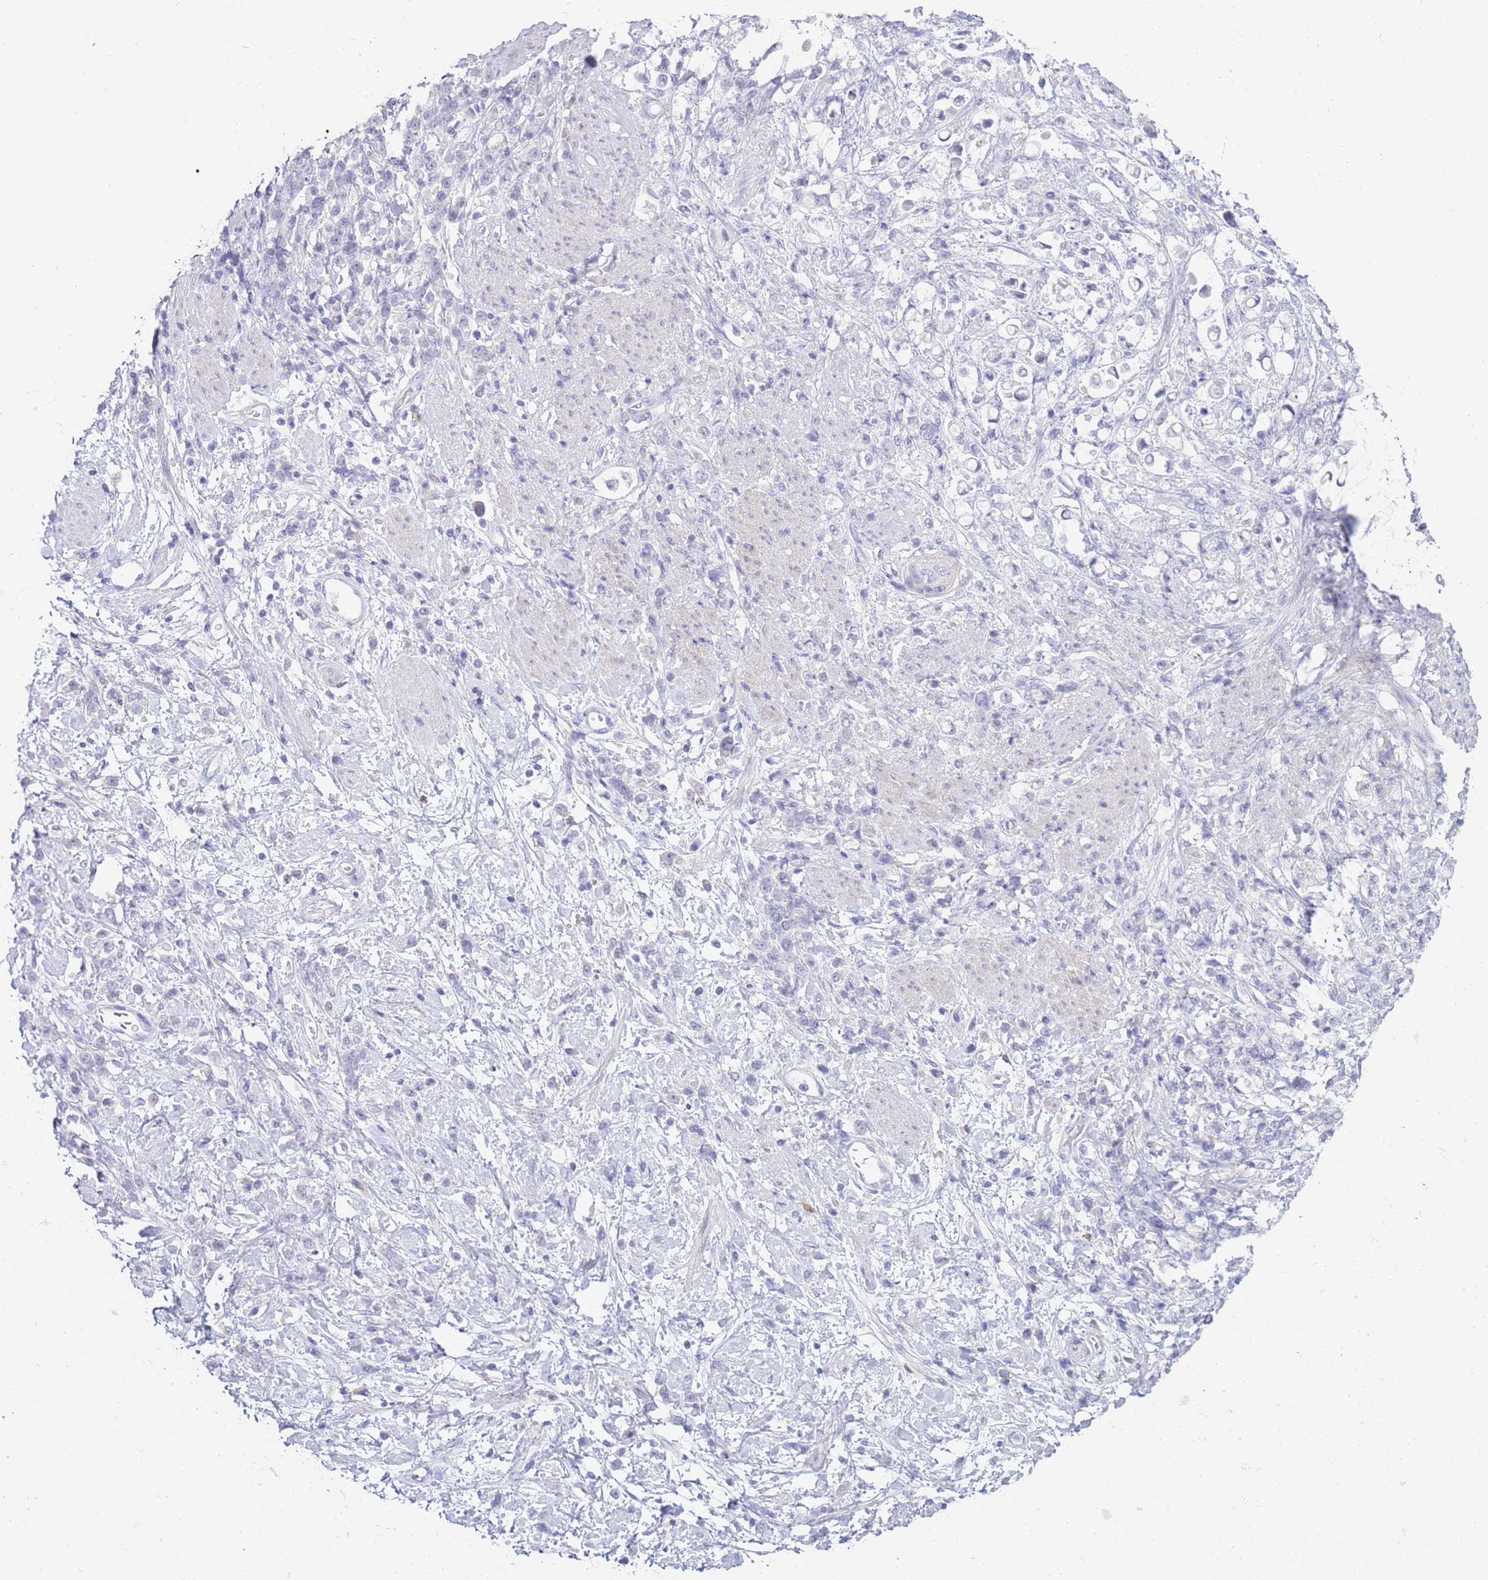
{"staining": {"intensity": "negative", "quantity": "none", "location": "none"}, "tissue": "stomach cancer", "cell_type": "Tumor cells", "image_type": "cancer", "snomed": [{"axis": "morphology", "description": "Adenocarcinoma, NOS"}, {"axis": "topography", "description": "Stomach"}], "caption": "Stomach cancer (adenocarcinoma) was stained to show a protein in brown. There is no significant expression in tumor cells.", "gene": "CD37", "patient": {"sex": "female", "age": 60}}